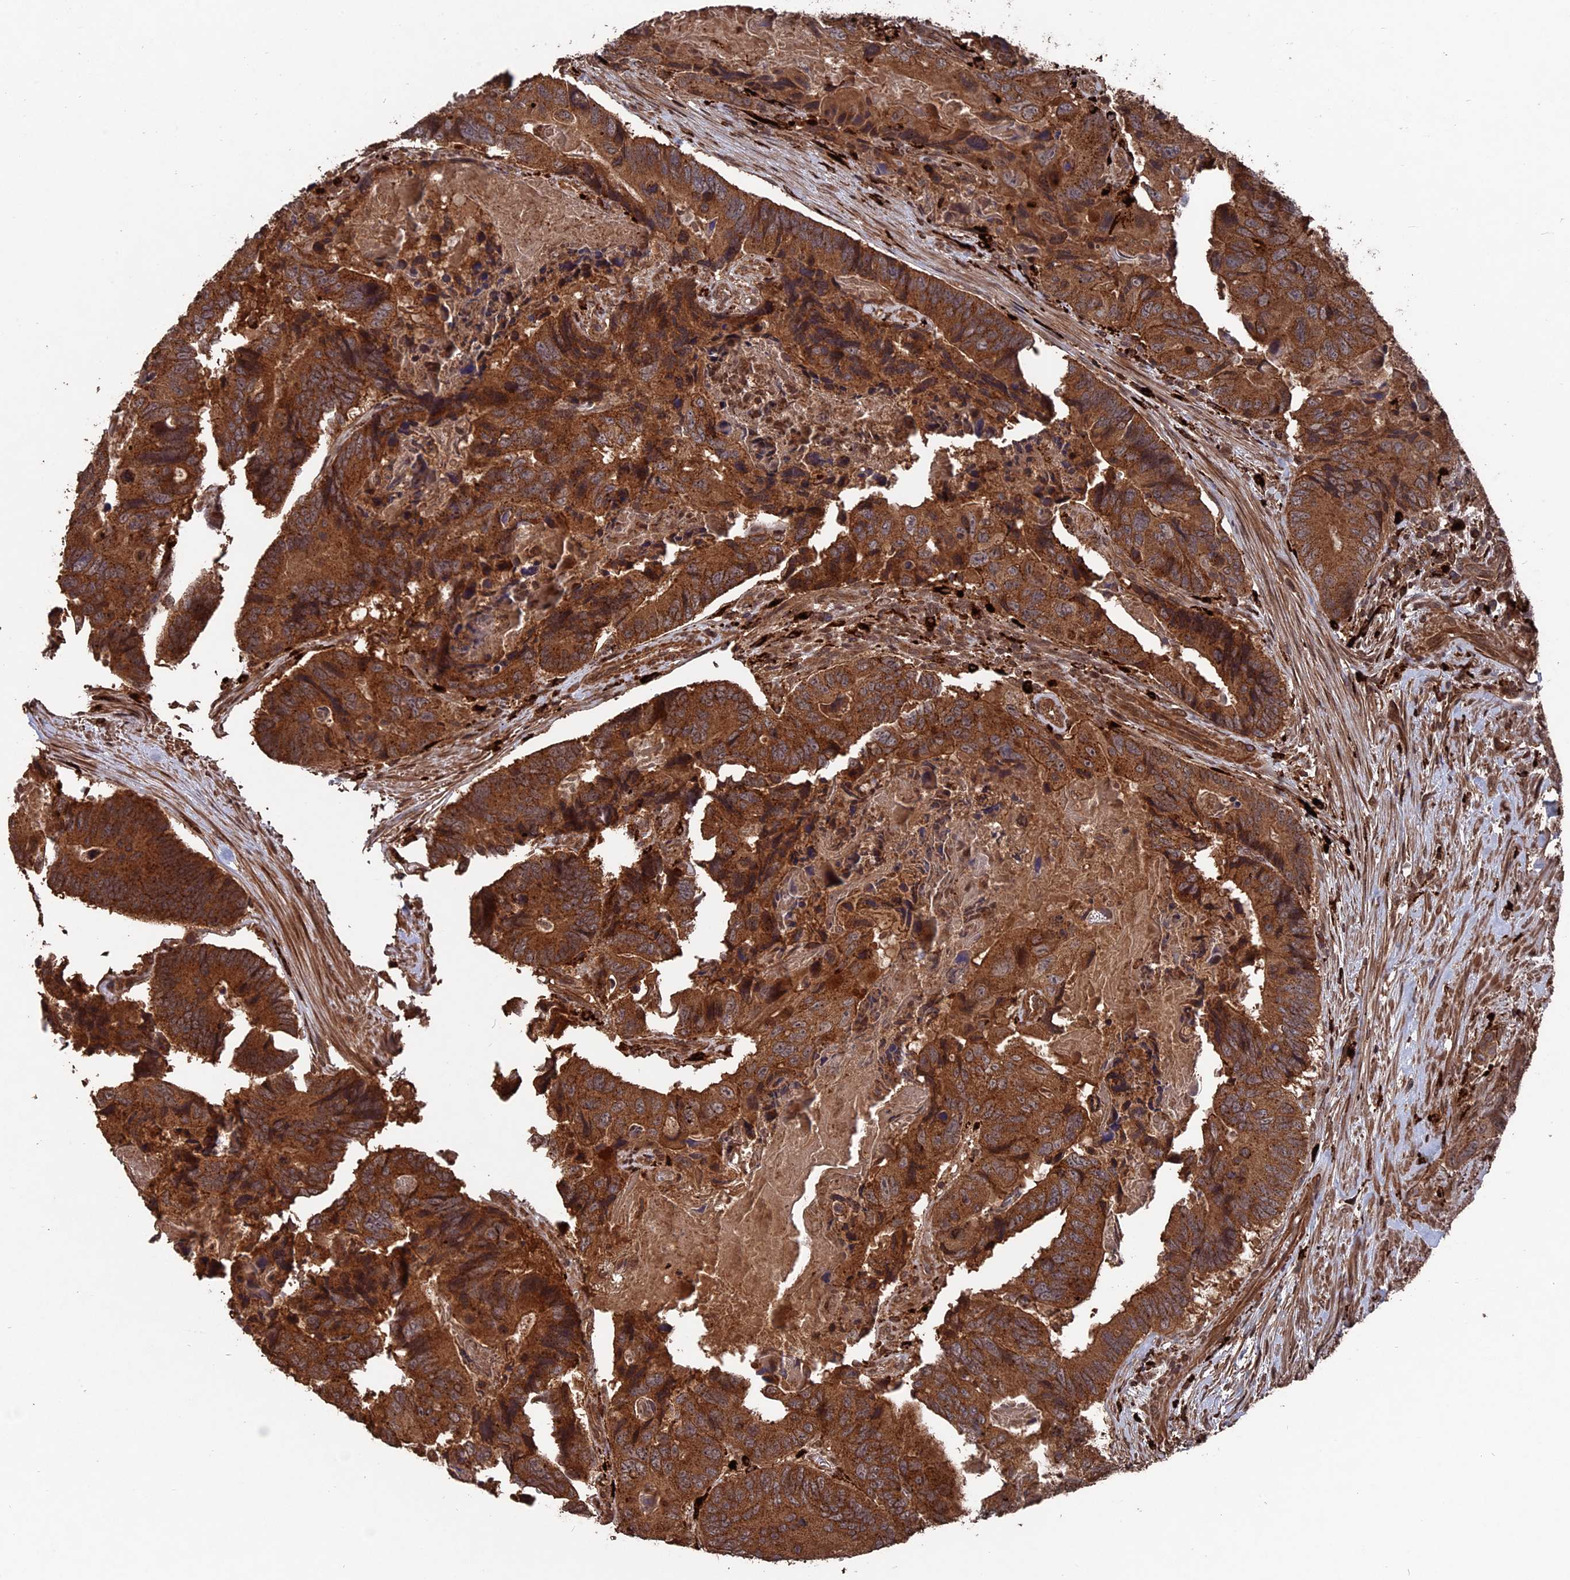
{"staining": {"intensity": "strong", "quantity": ">75%", "location": "cytoplasmic/membranous"}, "tissue": "colorectal cancer", "cell_type": "Tumor cells", "image_type": "cancer", "snomed": [{"axis": "morphology", "description": "Adenocarcinoma, NOS"}, {"axis": "topography", "description": "Colon"}], "caption": "Protein staining of colorectal adenocarcinoma tissue exhibits strong cytoplasmic/membranous staining in approximately >75% of tumor cells.", "gene": "TELO2", "patient": {"sex": "male", "age": 84}}